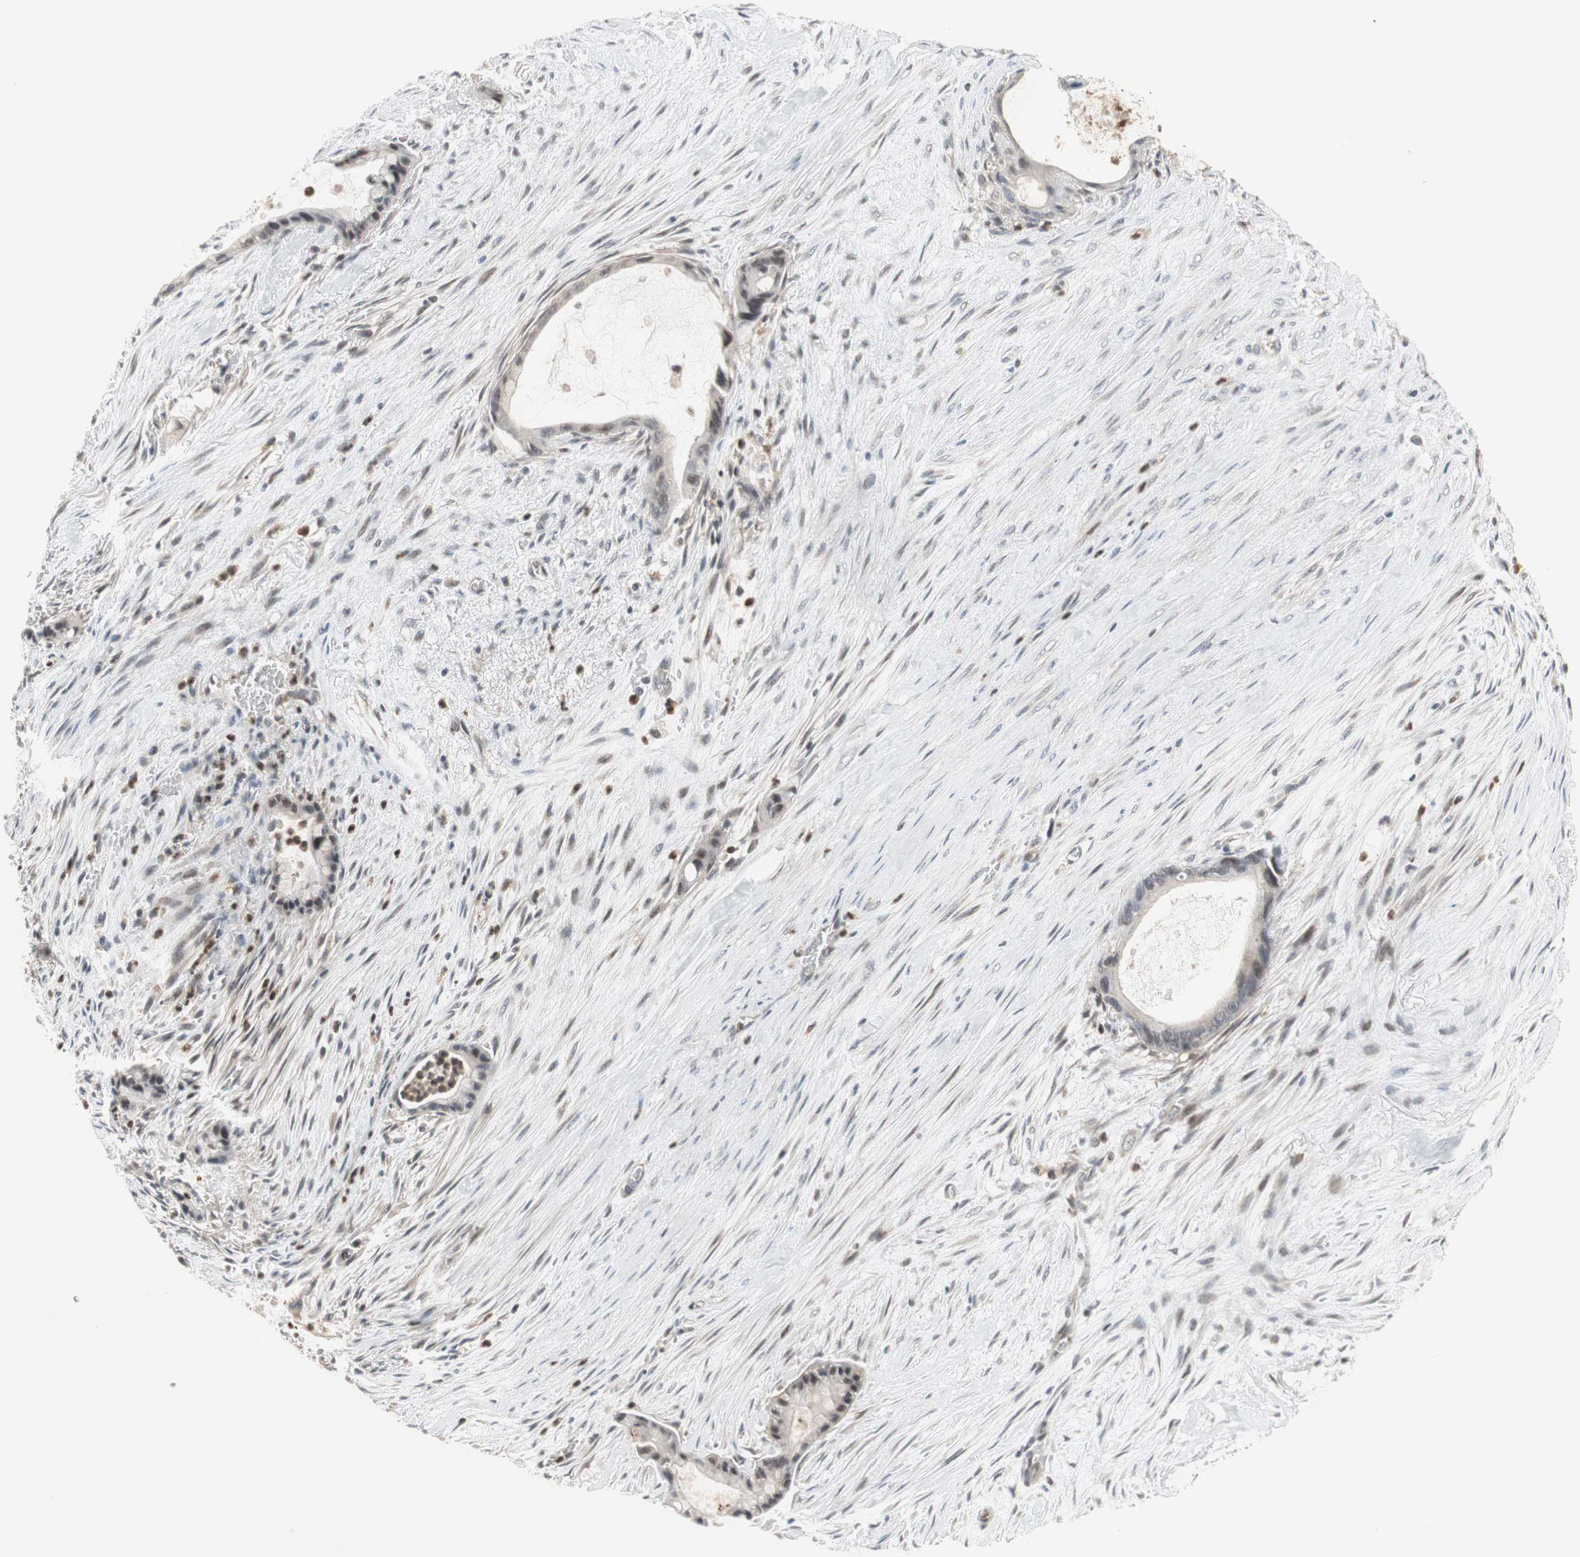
{"staining": {"intensity": "weak", "quantity": "<25%", "location": "nuclear"}, "tissue": "liver cancer", "cell_type": "Tumor cells", "image_type": "cancer", "snomed": [{"axis": "morphology", "description": "Cholangiocarcinoma"}, {"axis": "topography", "description": "Liver"}], "caption": "Photomicrograph shows no protein expression in tumor cells of liver cholangiocarcinoma tissue.", "gene": "SNX4", "patient": {"sex": "female", "age": 55}}